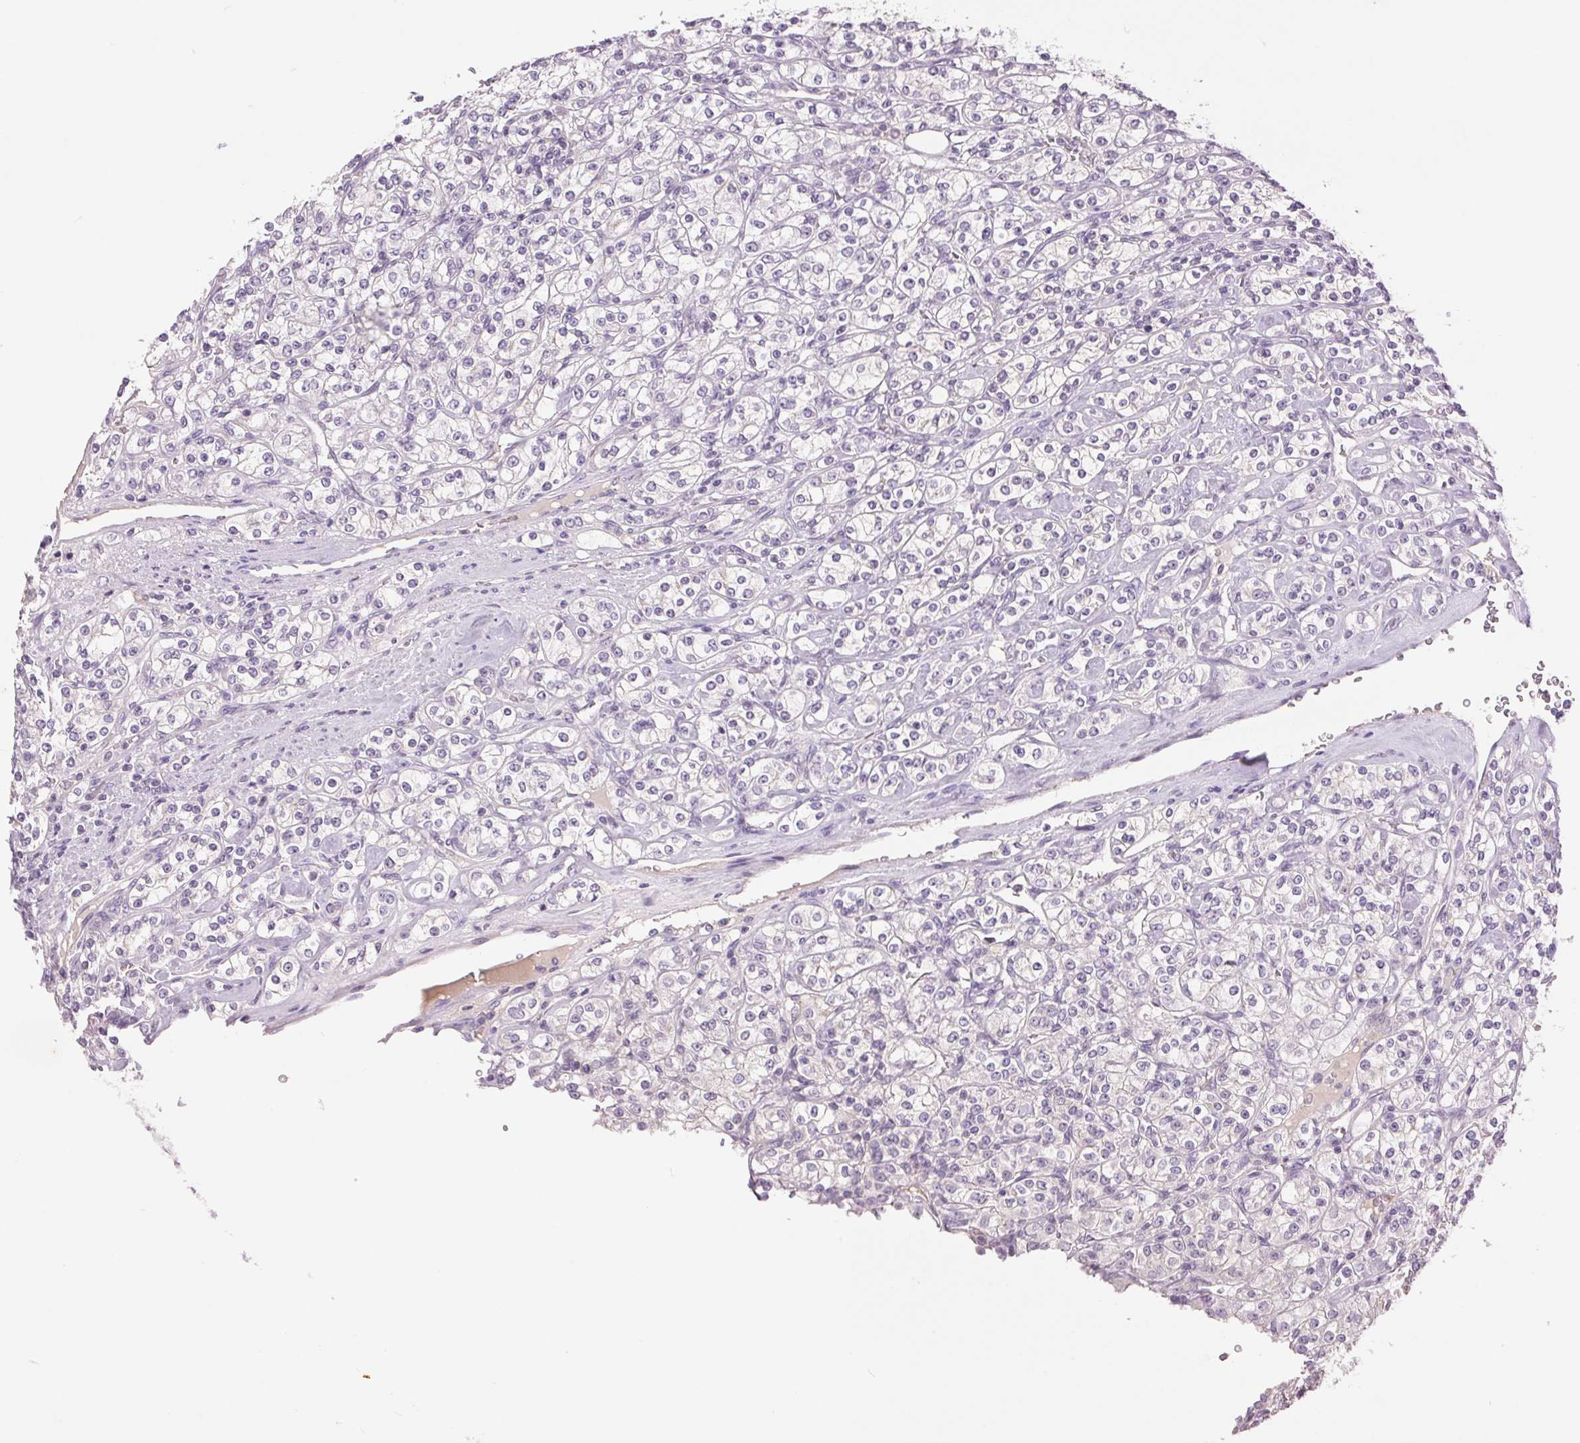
{"staining": {"intensity": "negative", "quantity": "none", "location": "none"}, "tissue": "renal cancer", "cell_type": "Tumor cells", "image_type": "cancer", "snomed": [{"axis": "morphology", "description": "Adenocarcinoma, NOS"}, {"axis": "topography", "description": "Kidney"}], "caption": "This image is of renal cancer (adenocarcinoma) stained with IHC to label a protein in brown with the nuclei are counter-stained blue. There is no staining in tumor cells.", "gene": "FXYD4", "patient": {"sex": "male", "age": 77}}